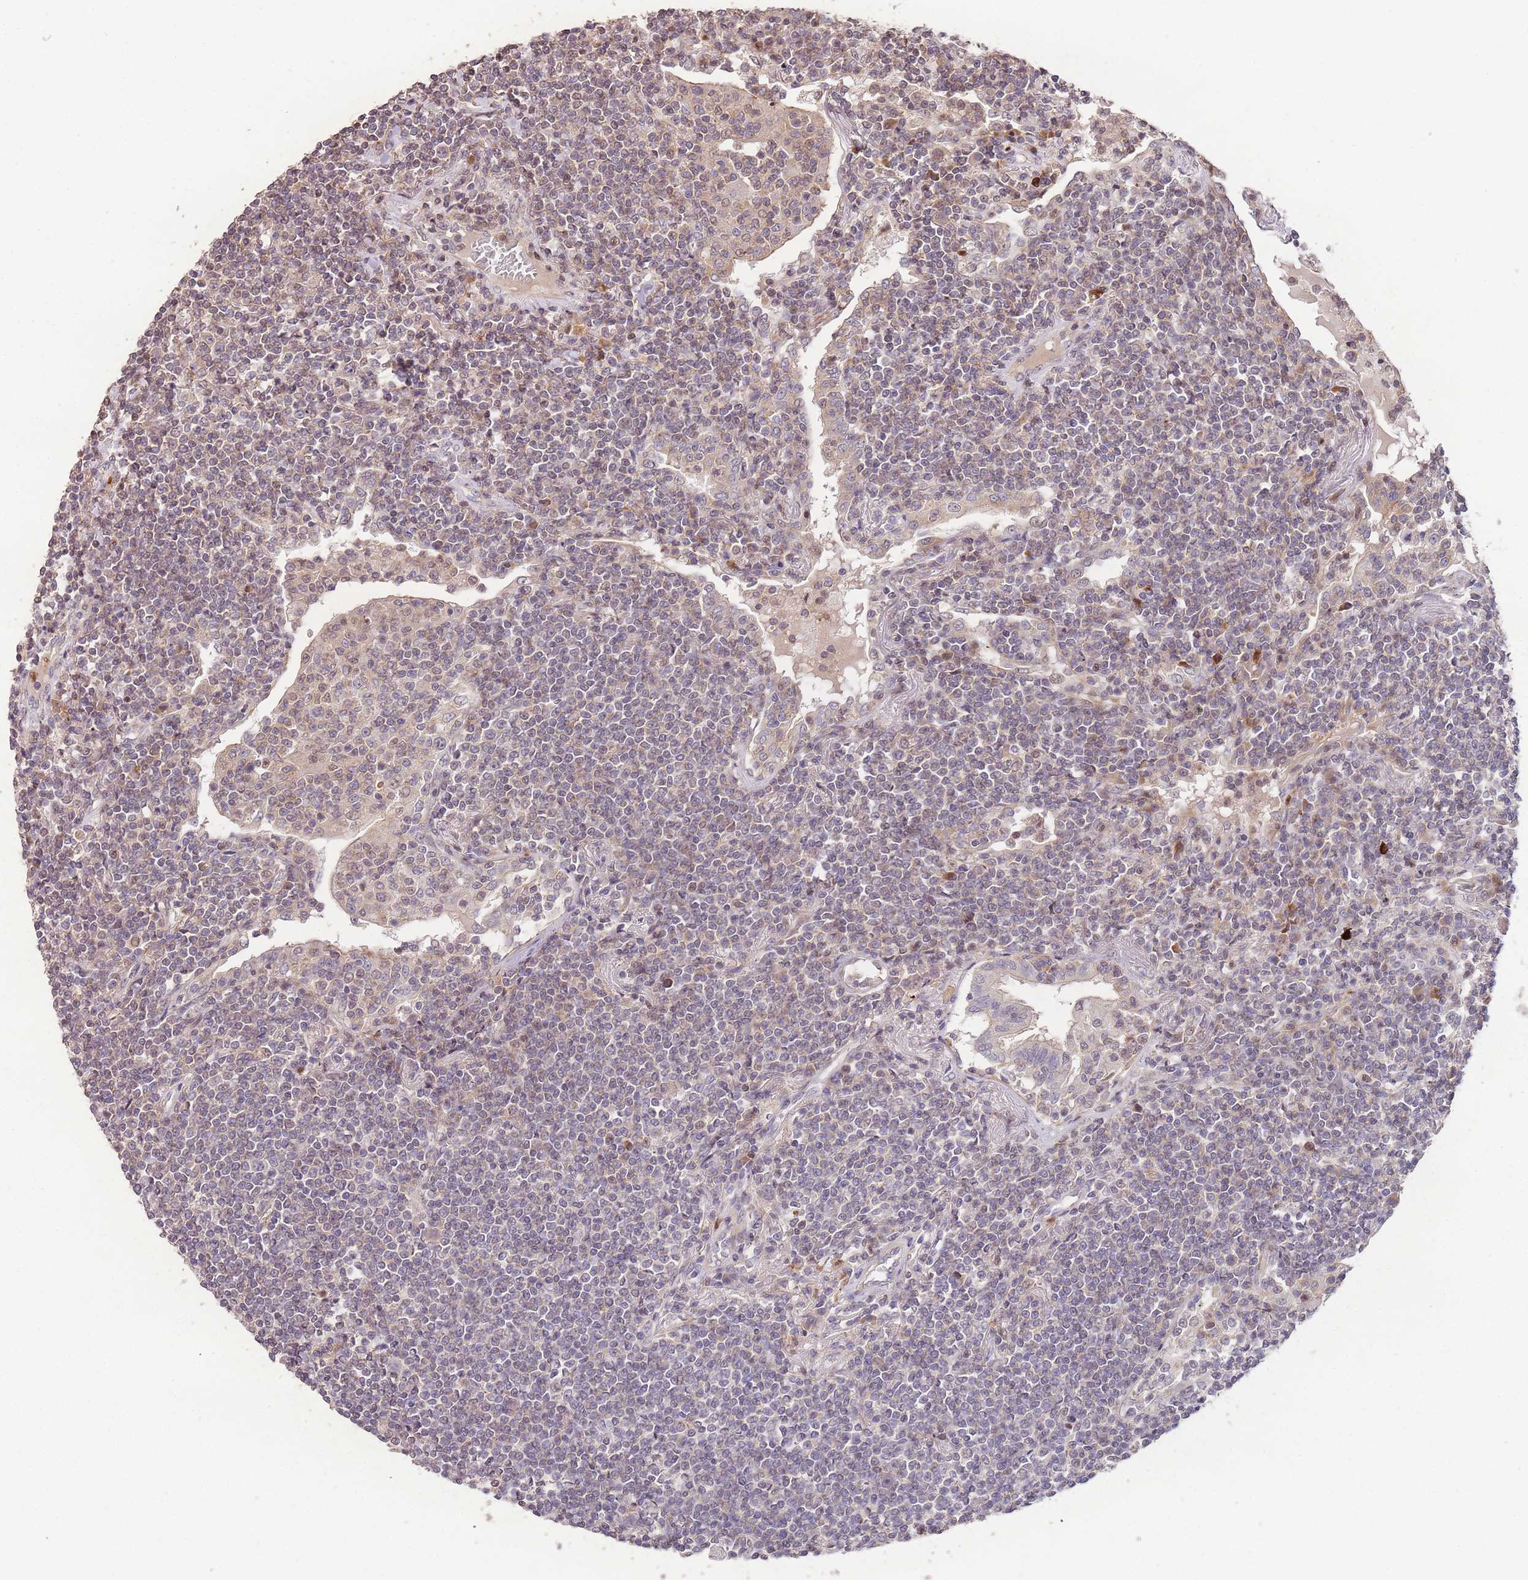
{"staining": {"intensity": "weak", "quantity": "<25%", "location": "nuclear"}, "tissue": "lymphoma", "cell_type": "Tumor cells", "image_type": "cancer", "snomed": [{"axis": "morphology", "description": "Malignant lymphoma, non-Hodgkin's type, Low grade"}, {"axis": "topography", "description": "Lung"}], "caption": "High power microscopy micrograph of an immunohistochemistry (IHC) image of lymphoma, revealing no significant staining in tumor cells.", "gene": "SLC16A4", "patient": {"sex": "female", "age": 71}}